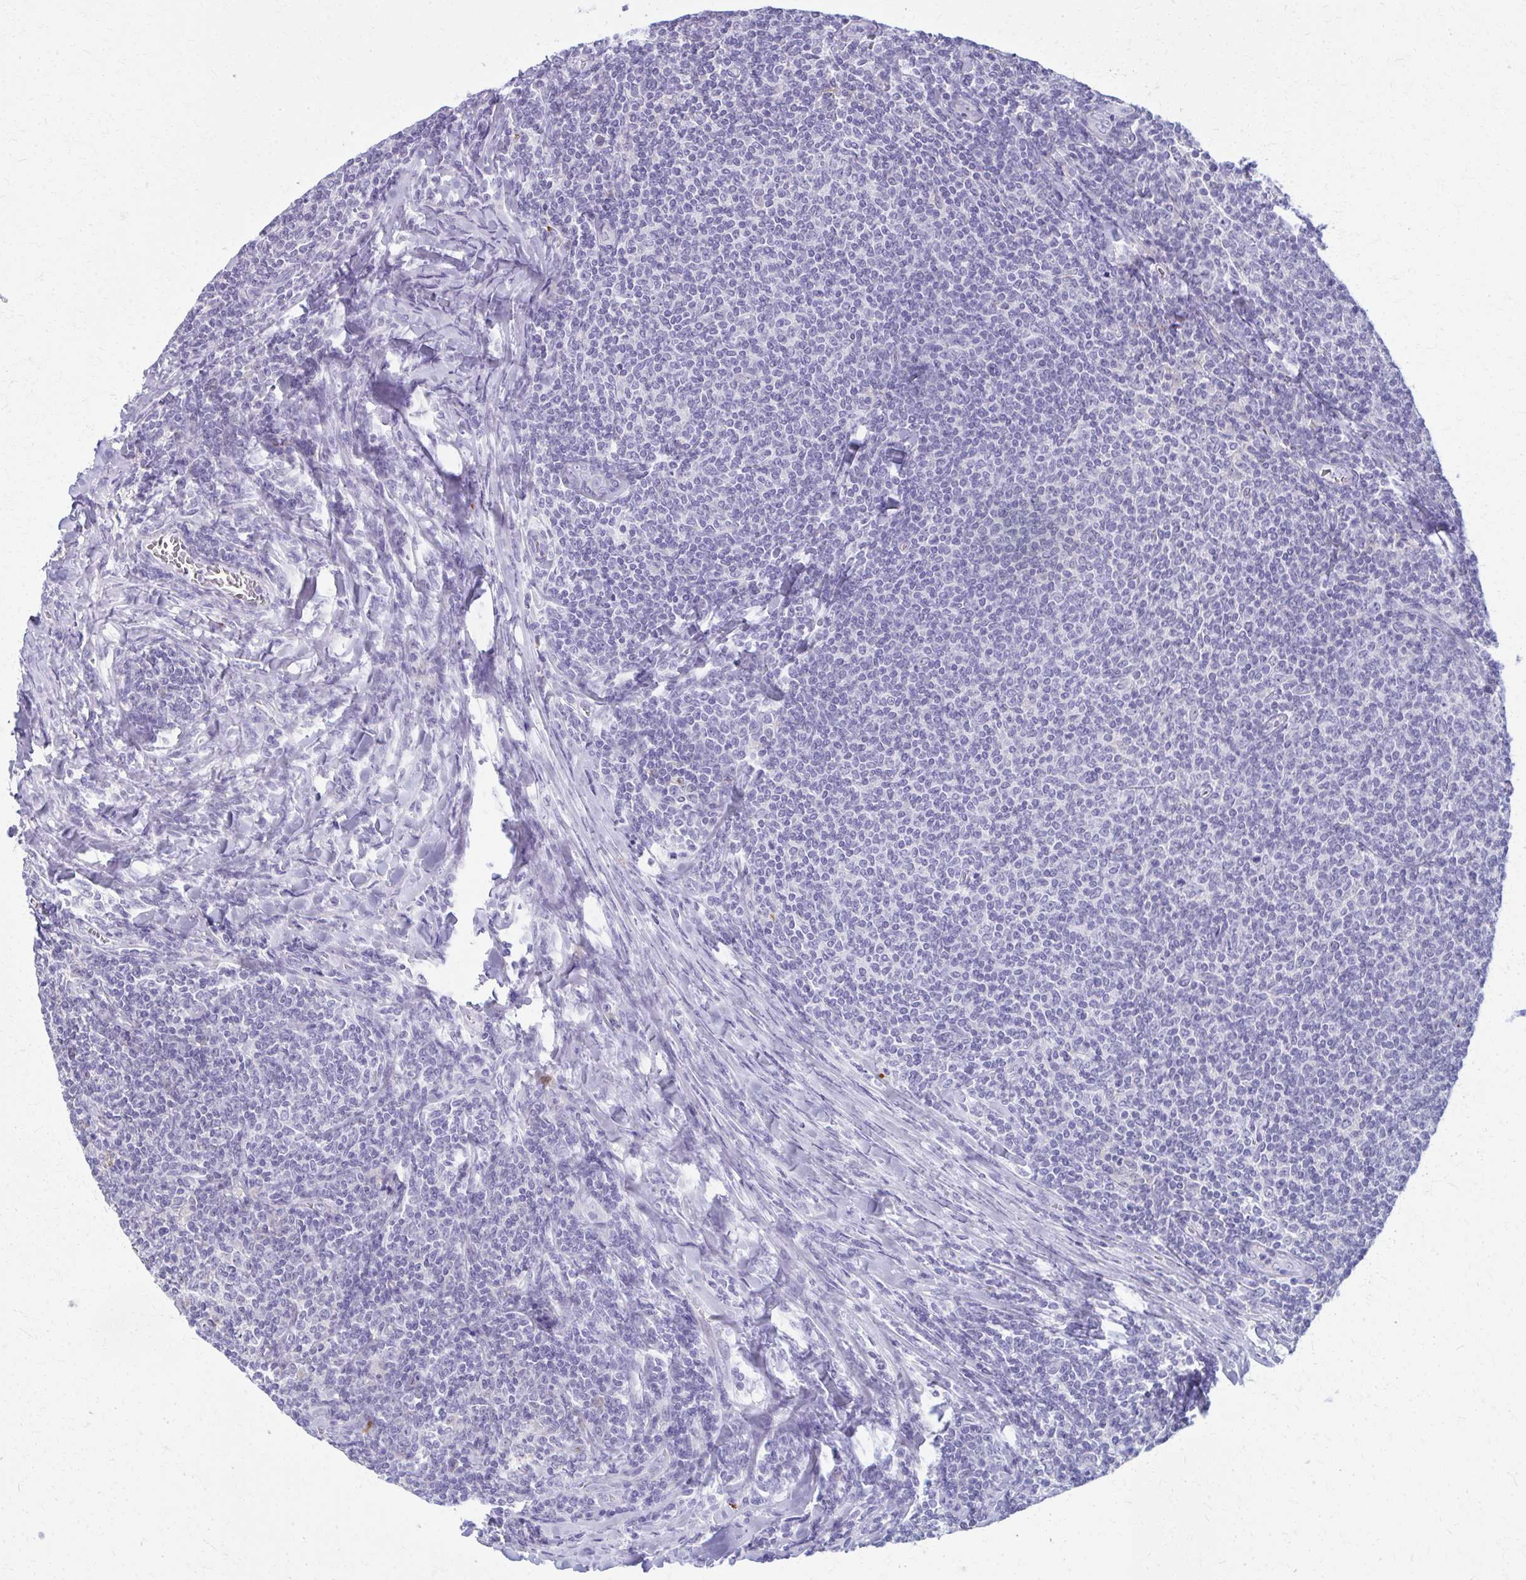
{"staining": {"intensity": "negative", "quantity": "none", "location": "none"}, "tissue": "lymphoma", "cell_type": "Tumor cells", "image_type": "cancer", "snomed": [{"axis": "morphology", "description": "Malignant lymphoma, non-Hodgkin's type, Low grade"}, {"axis": "topography", "description": "Lymph node"}], "caption": "DAB immunohistochemical staining of human malignant lymphoma, non-Hodgkin's type (low-grade) displays no significant expression in tumor cells.", "gene": "OR4M1", "patient": {"sex": "male", "age": 52}}